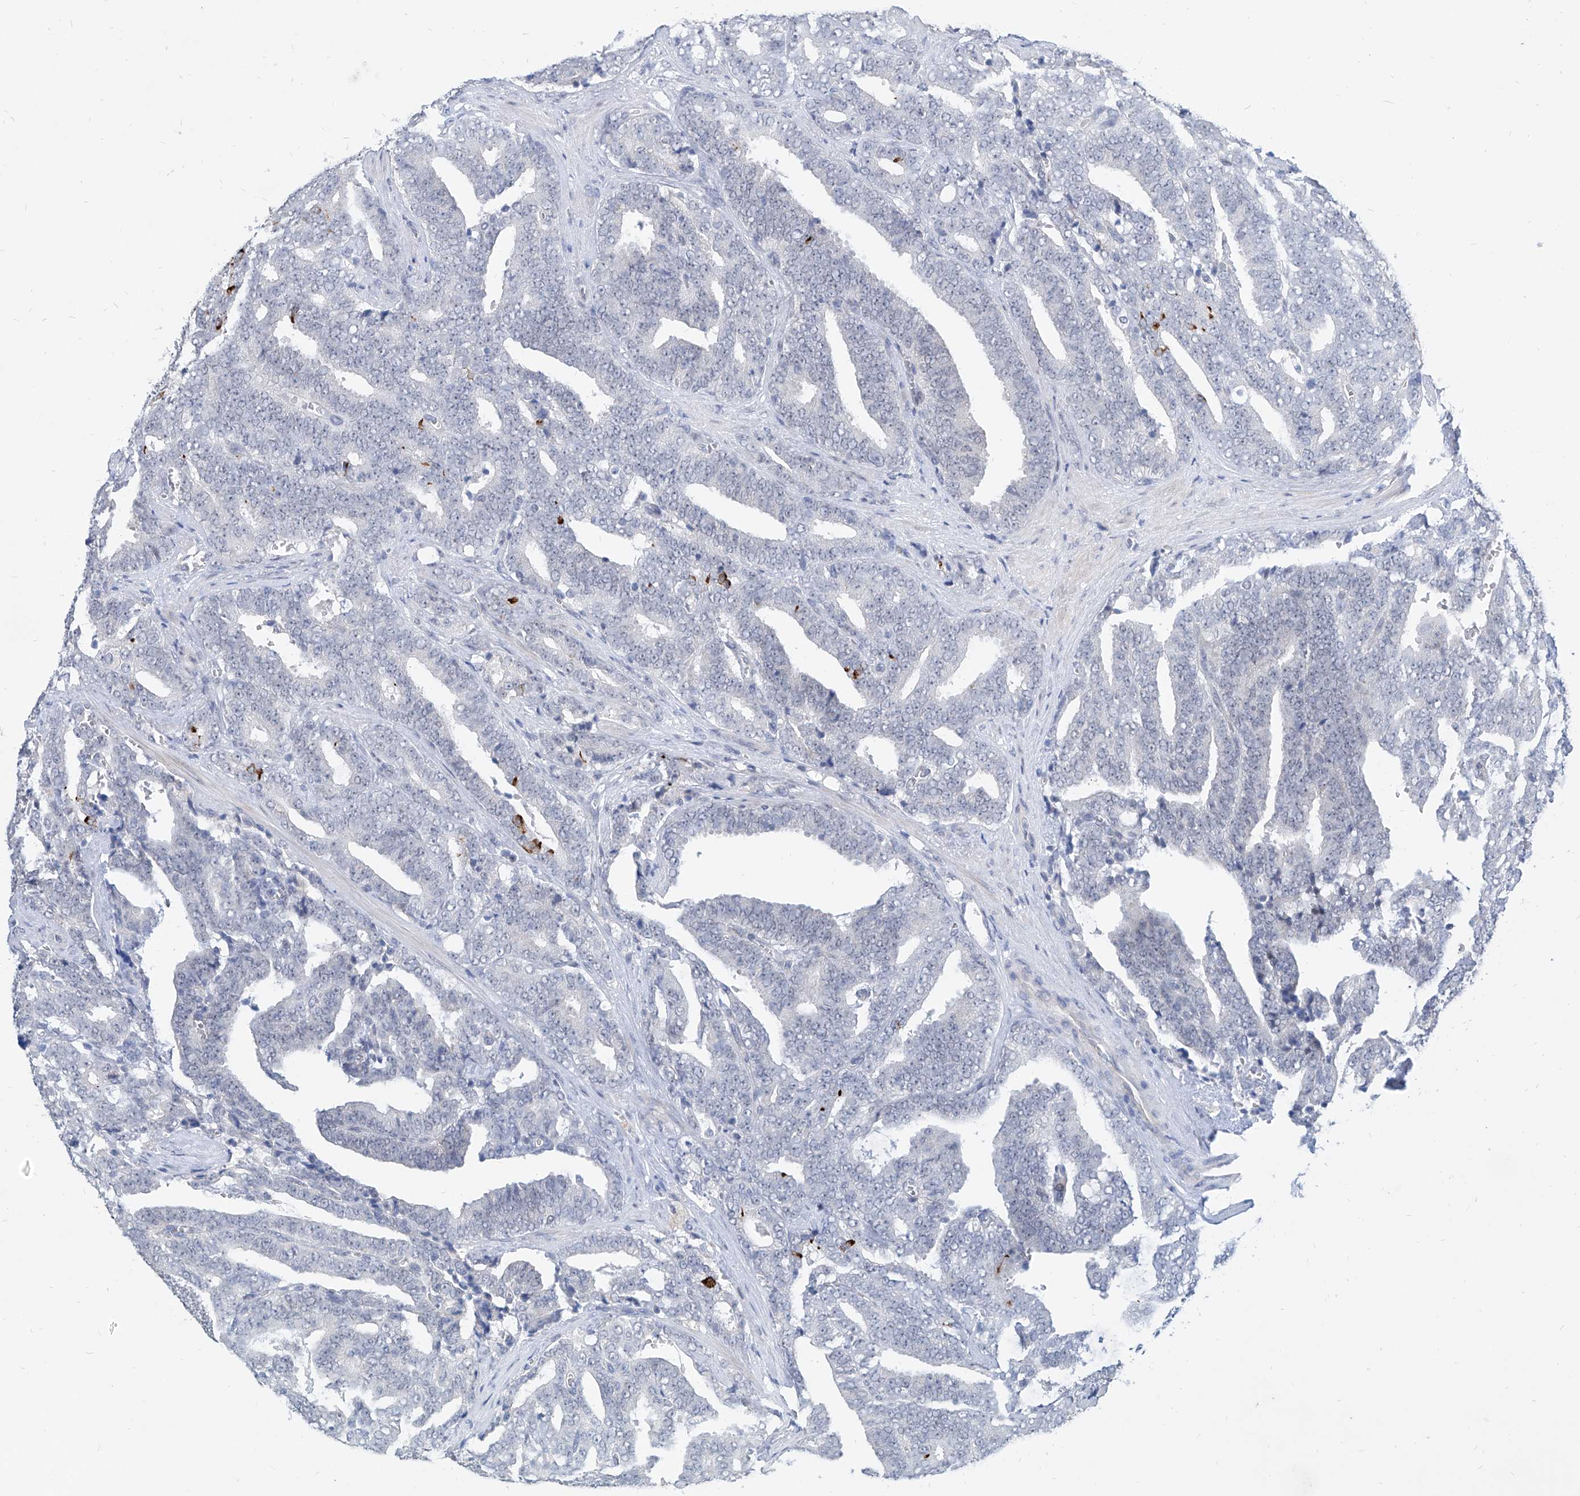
{"staining": {"intensity": "negative", "quantity": "none", "location": "none"}, "tissue": "prostate cancer", "cell_type": "Tumor cells", "image_type": "cancer", "snomed": [{"axis": "morphology", "description": "Adenocarcinoma, High grade"}, {"axis": "topography", "description": "Prostate and seminal vesicle, NOS"}], "caption": "The image exhibits no staining of tumor cells in high-grade adenocarcinoma (prostate). (DAB IHC with hematoxylin counter stain).", "gene": "BPTF", "patient": {"sex": "male", "age": 67}}